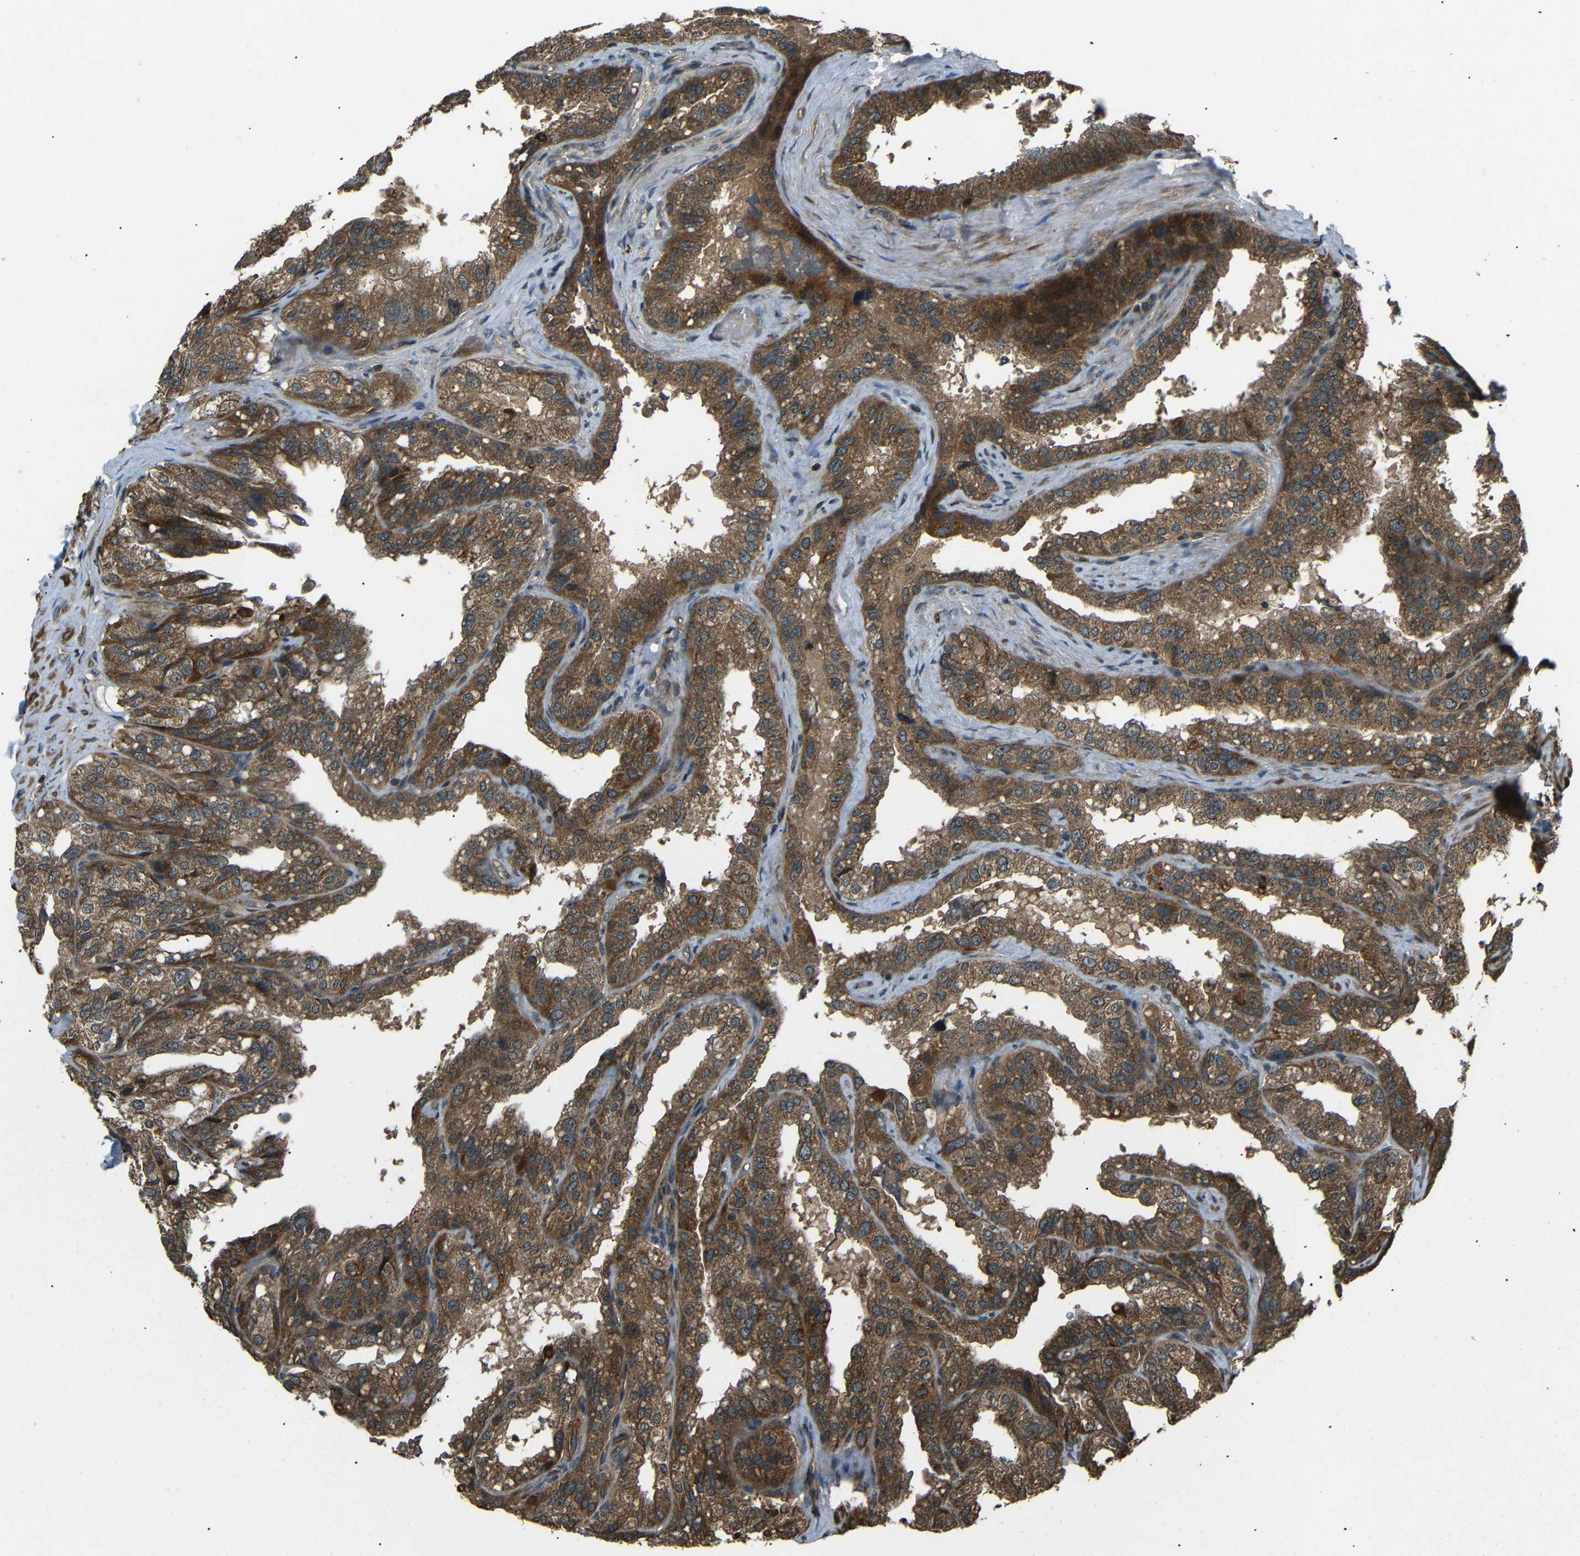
{"staining": {"intensity": "strong", "quantity": ">75%", "location": "cytoplasmic/membranous"}, "tissue": "seminal vesicle", "cell_type": "Glandular cells", "image_type": "normal", "snomed": [{"axis": "morphology", "description": "Normal tissue, NOS"}, {"axis": "topography", "description": "Seminal veicle"}], "caption": "A brown stain shows strong cytoplasmic/membranous positivity of a protein in glandular cells of benign human seminal vesicle. (IHC, brightfield microscopy, high magnification).", "gene": "PLK2", "patient": {"sex": "male", "age": 68}}